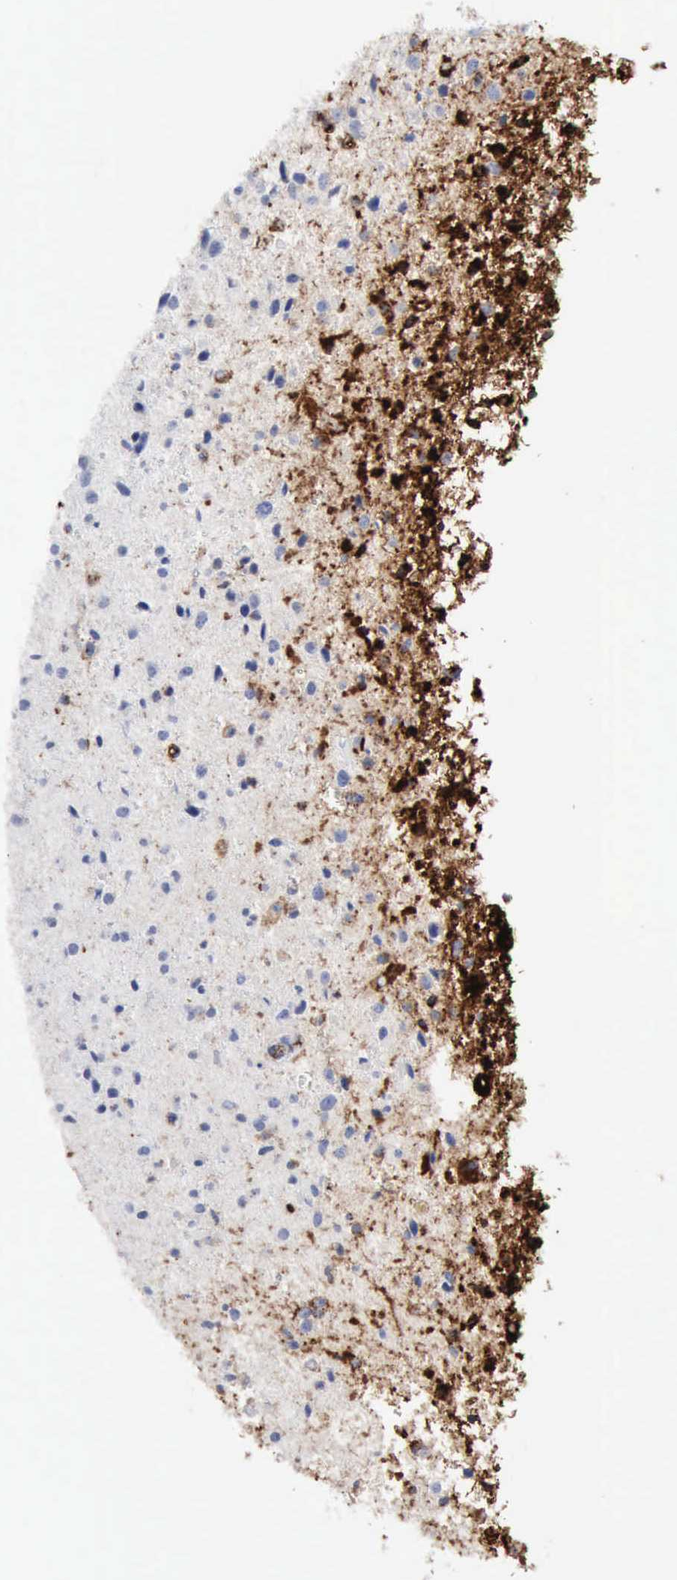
{"staining": {"intensity": "negative", "quantity": "none", "location": "none"}, "tissue": "glioma", "cell_type": "Tumor cells", "image_type": "cancer", "snomed": [{"axis": "morphology", "description": "Glioma, malignant, Low grade"}, {"axis": "topography", "description": "Brain"}], "caption": "Tumor cells show no significant expression in glioma.", "gene": "C4BPA", "patient": {"sex": "female", "age": 46}}